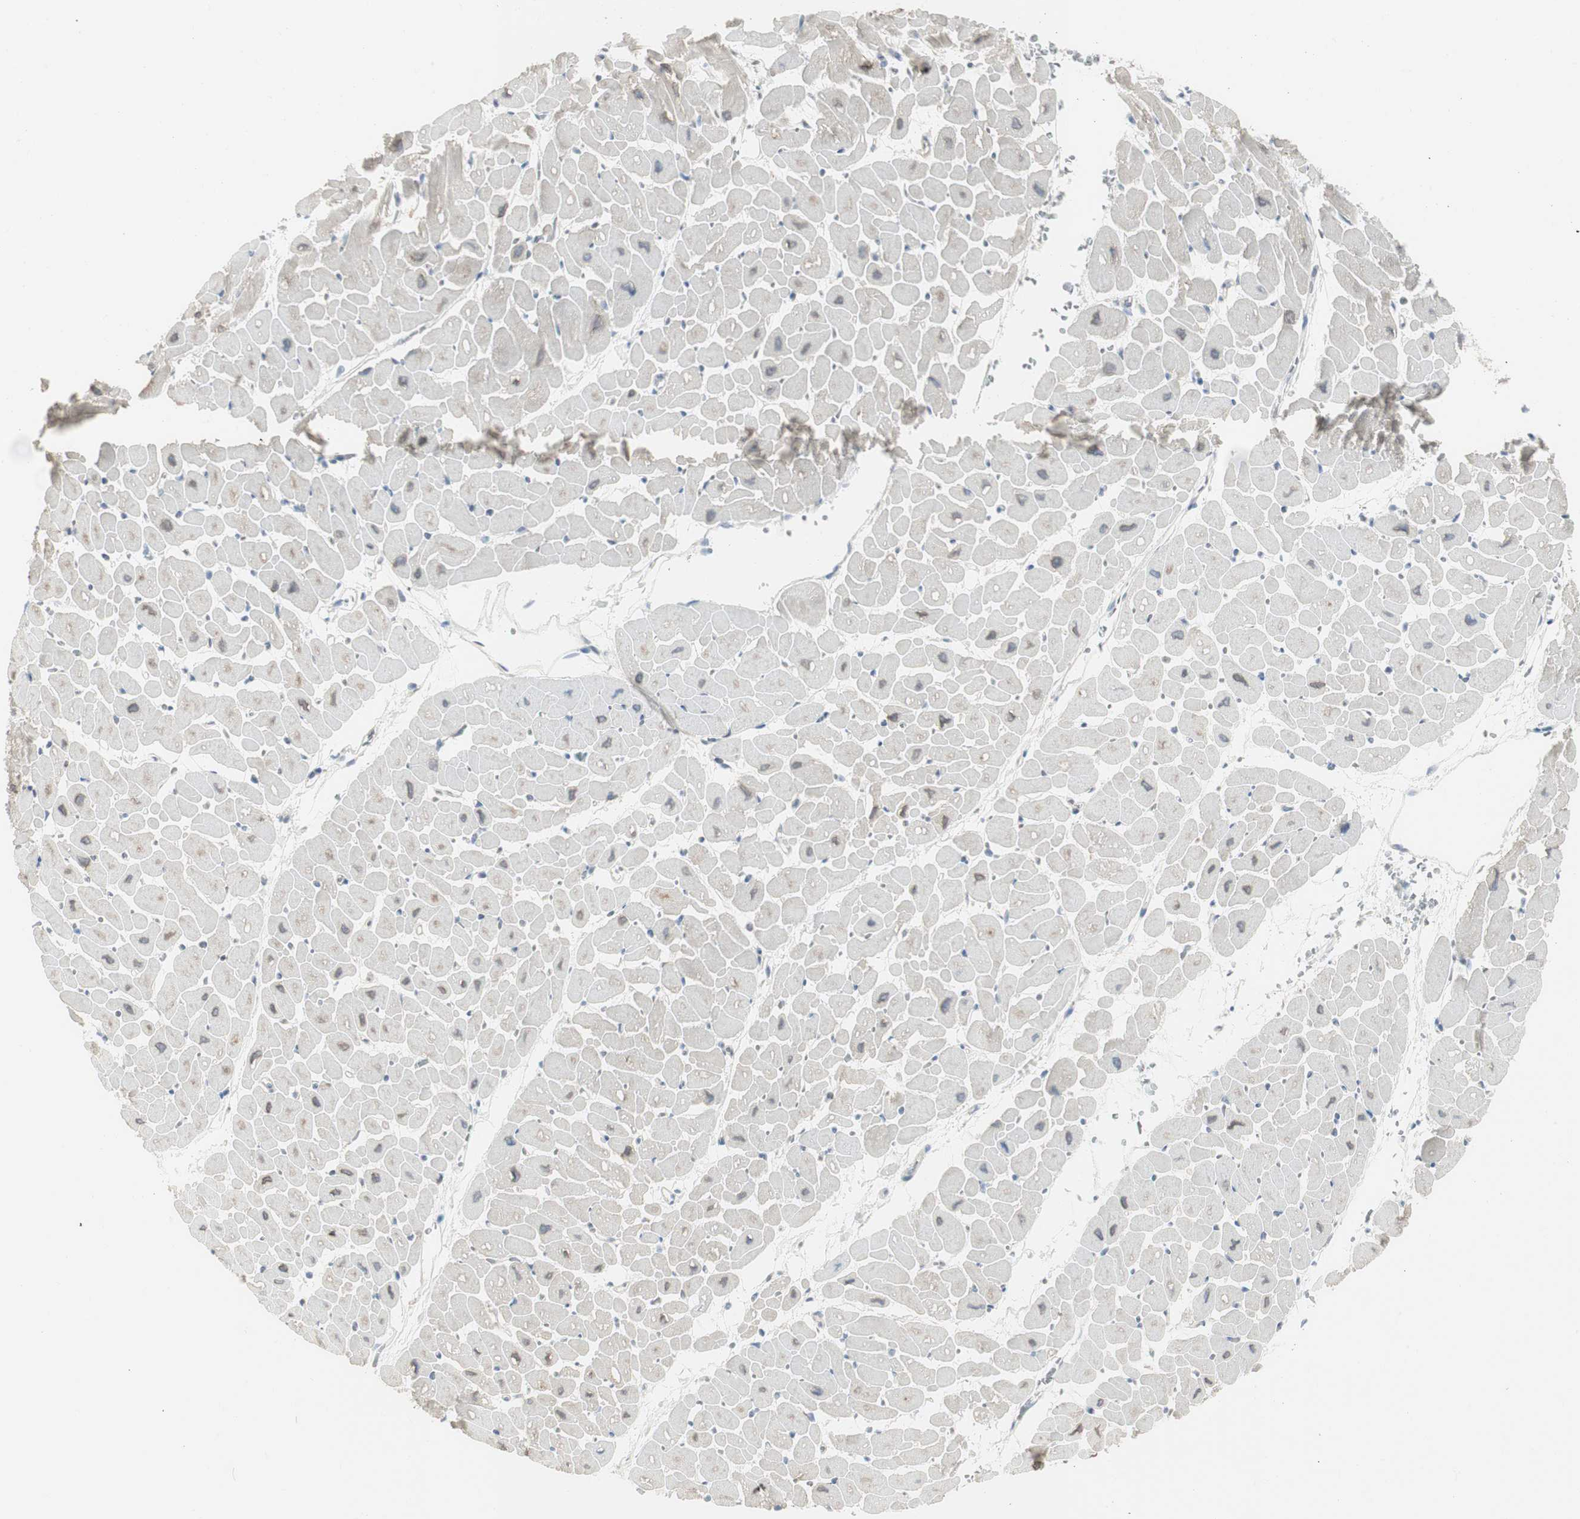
{"staining": {"intensity": "negative", "quantity": "none", "location": "none"}, "tissue": "heart muscle", "cell_type": "Cardiomyocytes", "image_type": "normal", "snomed": [{"axis": "morphology", "description": "Normal tissue, NOS"}, {"axis": "topography", "description": "Heart"}], "caption": "Image shows no significant protein positivity in cardiomyocytes of normal heart muscle. (Stains: DAB IHC with hematoxylin counter stain, Microscopy: brightfield microscopy at high magnification).", "gene": "SPINK4", "patient": {"sex": "male", "age": 45}}